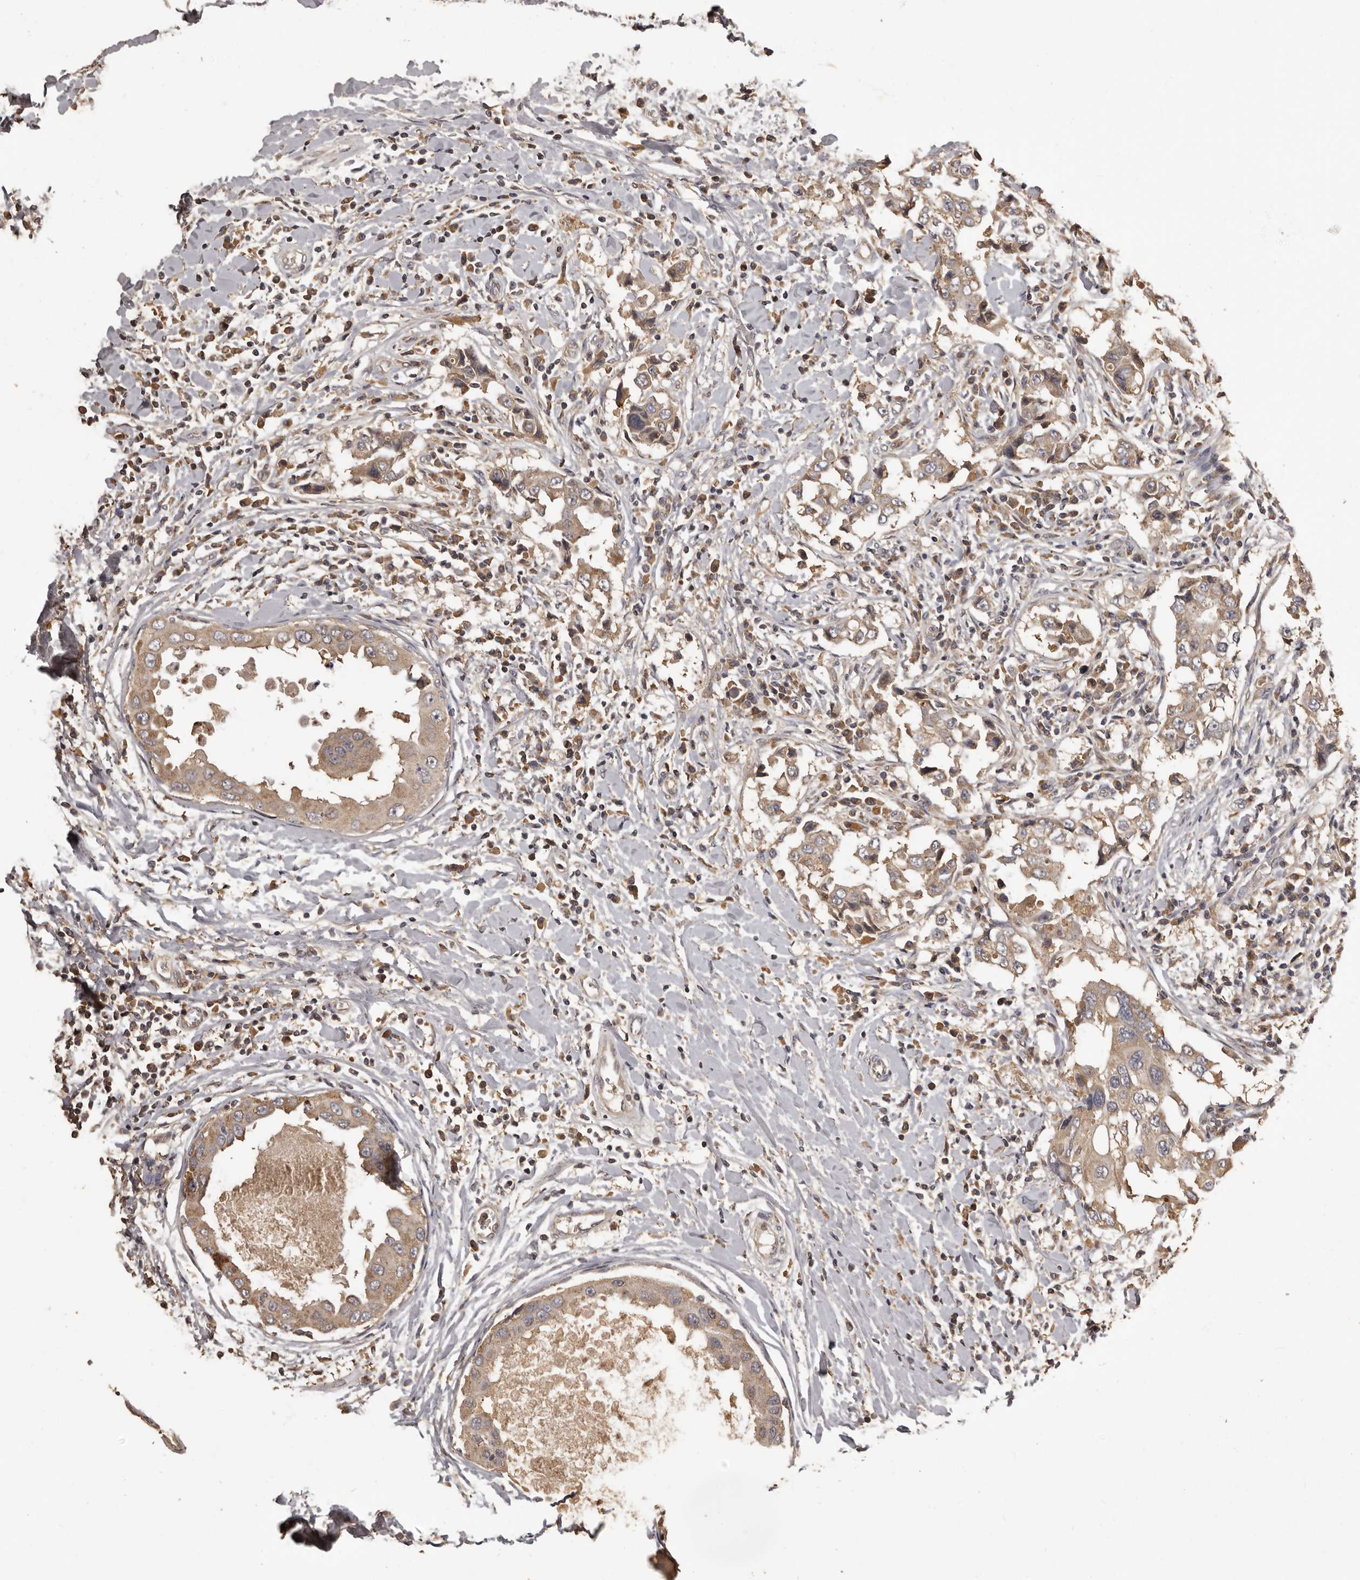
{"staining": {"intensity": "weak", "quantity": "25%-75%", "location": "cytoplasmic/membranous"}, "tissue": "breast cancer", "cell_type": "Tumor cells", "image_type": "cancer", "snomed": [{"axis": "morphology", "description": "Duct carcinoma"}, {"axis": "topography", "description": "Breast"}], "caption": "DAB (3,3'-diaminobenzidine) immunohistochemical staining of human intraductal carcinoma (breast) displays weak cytoplasmic/membranous protein staining in approximately 25%-75% of tumor cells.", "gene": "MGAT5", "patient": {"sex": "female", "age": 27}}